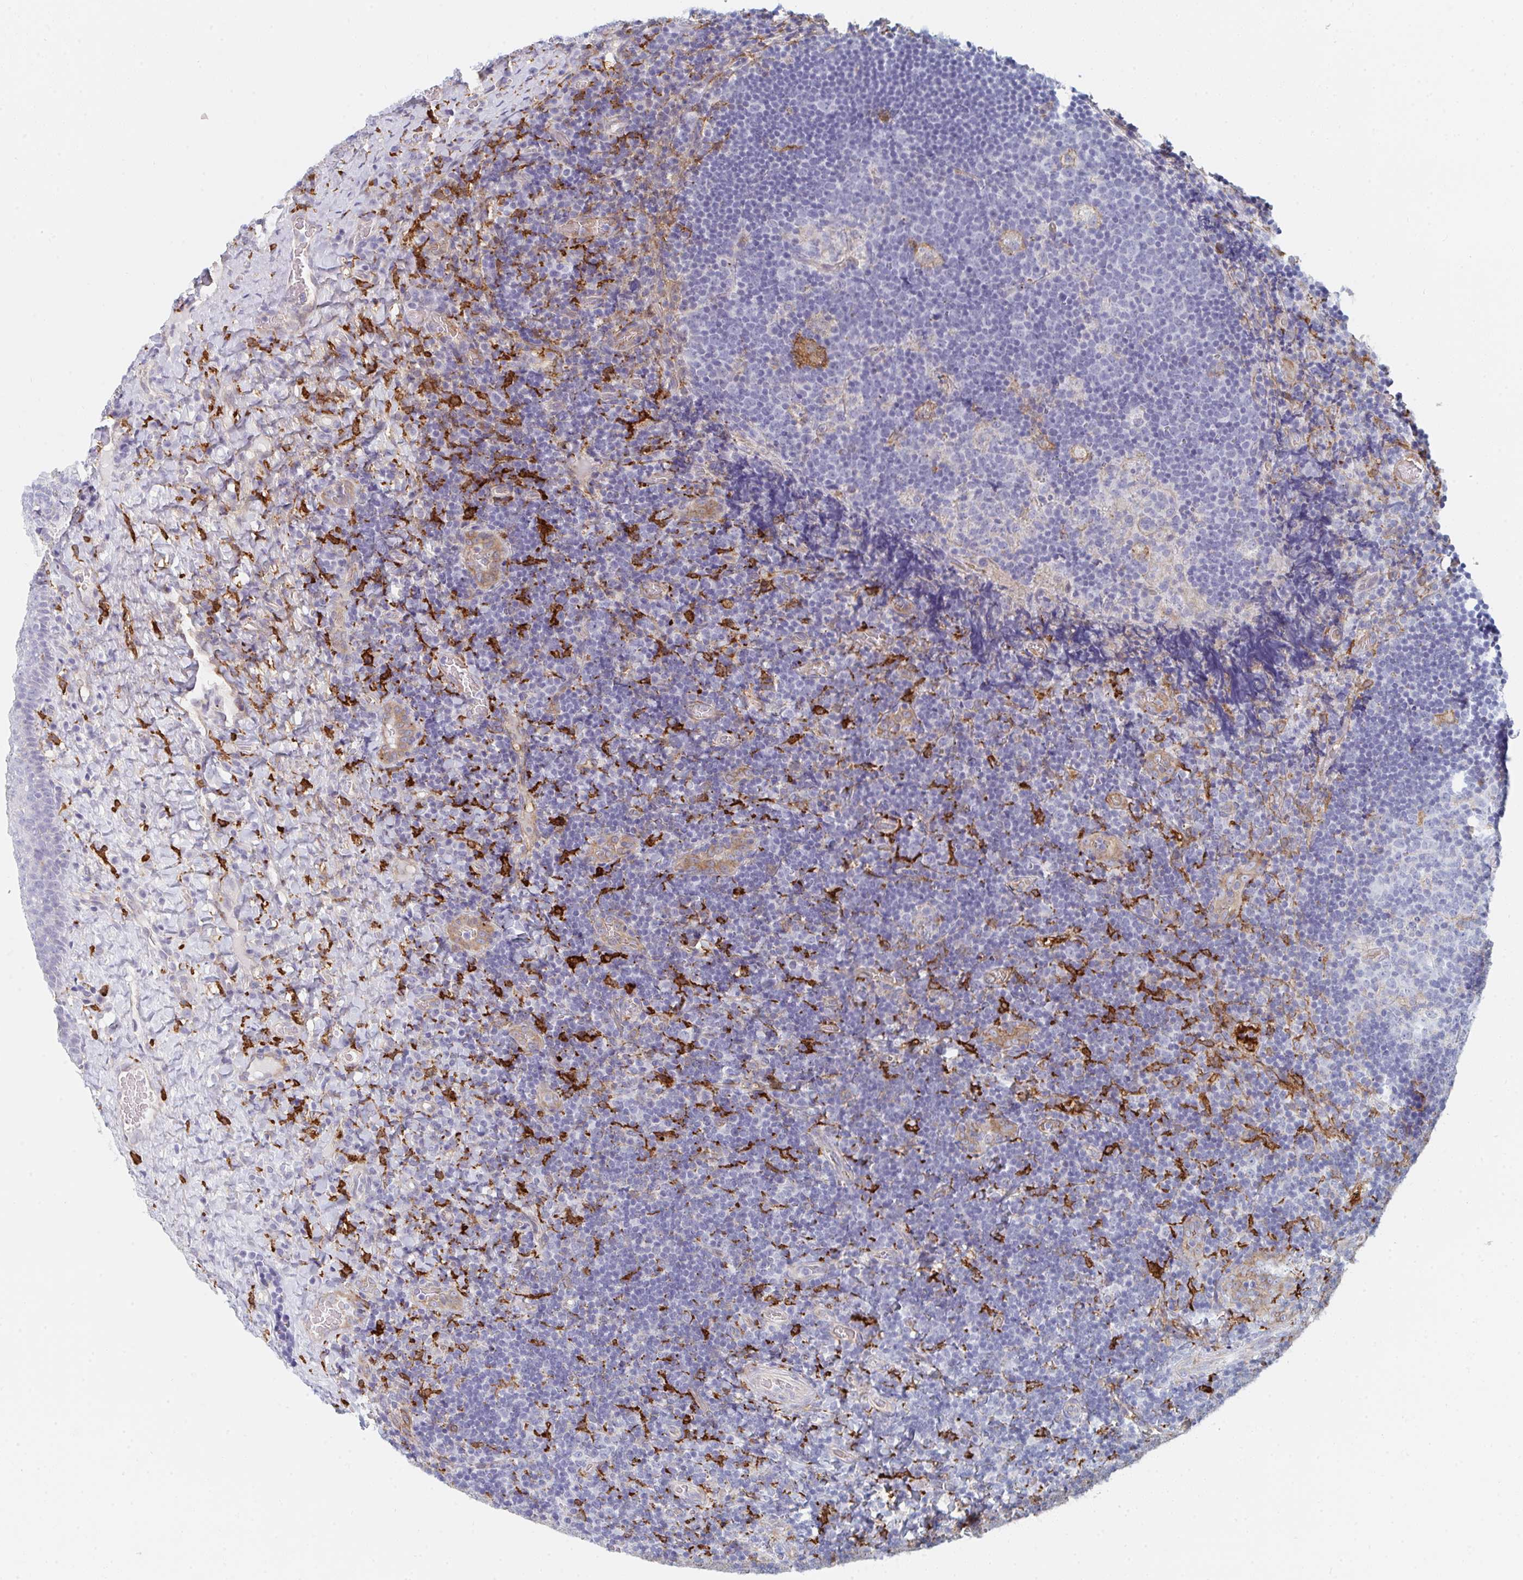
{"staining": {"intensity": "negative", "quantity": "none", "location": "none"}, "tissue": "tonsil", "cell_type": "Germinal center cells", "image_type": "normal", "snomed": [{"axis": "morphology", "description": "Normal tissue, NOS"}, {"axis": "topography", "description": "Tonsil"}], "caption": "The immunohistochemistry micrograph has no significant expression in germinal center cells of tonsil. (DAB IHC, high magnification).", "gene": "DAB2", "patient": {"sex": "male", "age": 17}}